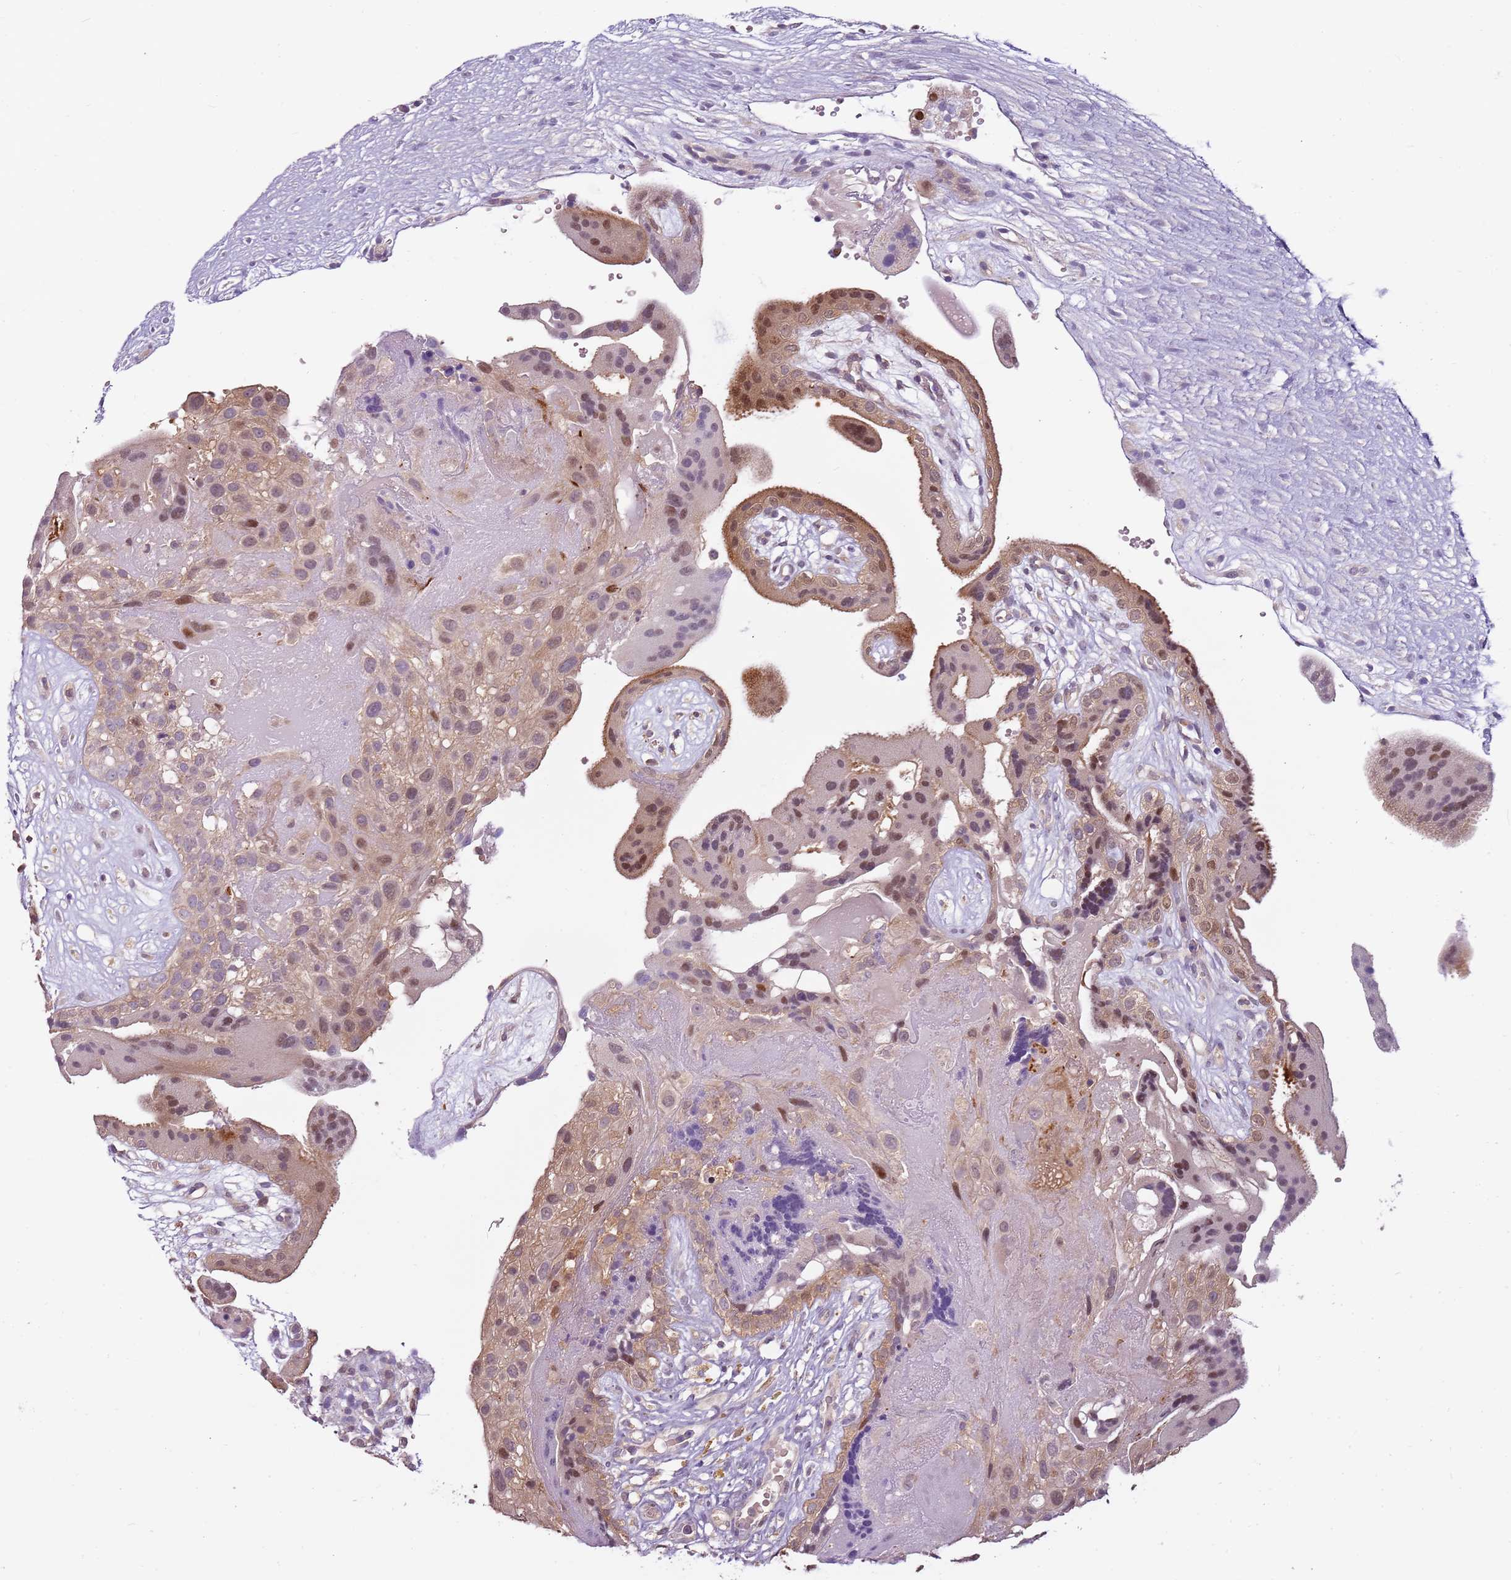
{"staining": {"intensity": "weak", "quantity": "25%-75%", "location": "nuclear"}, "tissue": "placenta", "cell_type": "Decidual cells", "image_type": "normal", "snomed": [{"axis": "morphology", "description": "Normal tissue, NOS"}, {"axis": "topography", "description": "Placenta"}], "caption": "Placenta stained with immunohistochemistry exhibits weak nuclear expression in about 25%-75% of decidual cells. Using DAB (3,3'-diaminobenzidine) (brown) and hematoxylin (blue) stains, captured at high magnification using brightfield microscopy.", "gene": "GSTO2", "patient": {"sex": "female", "age": 18}}